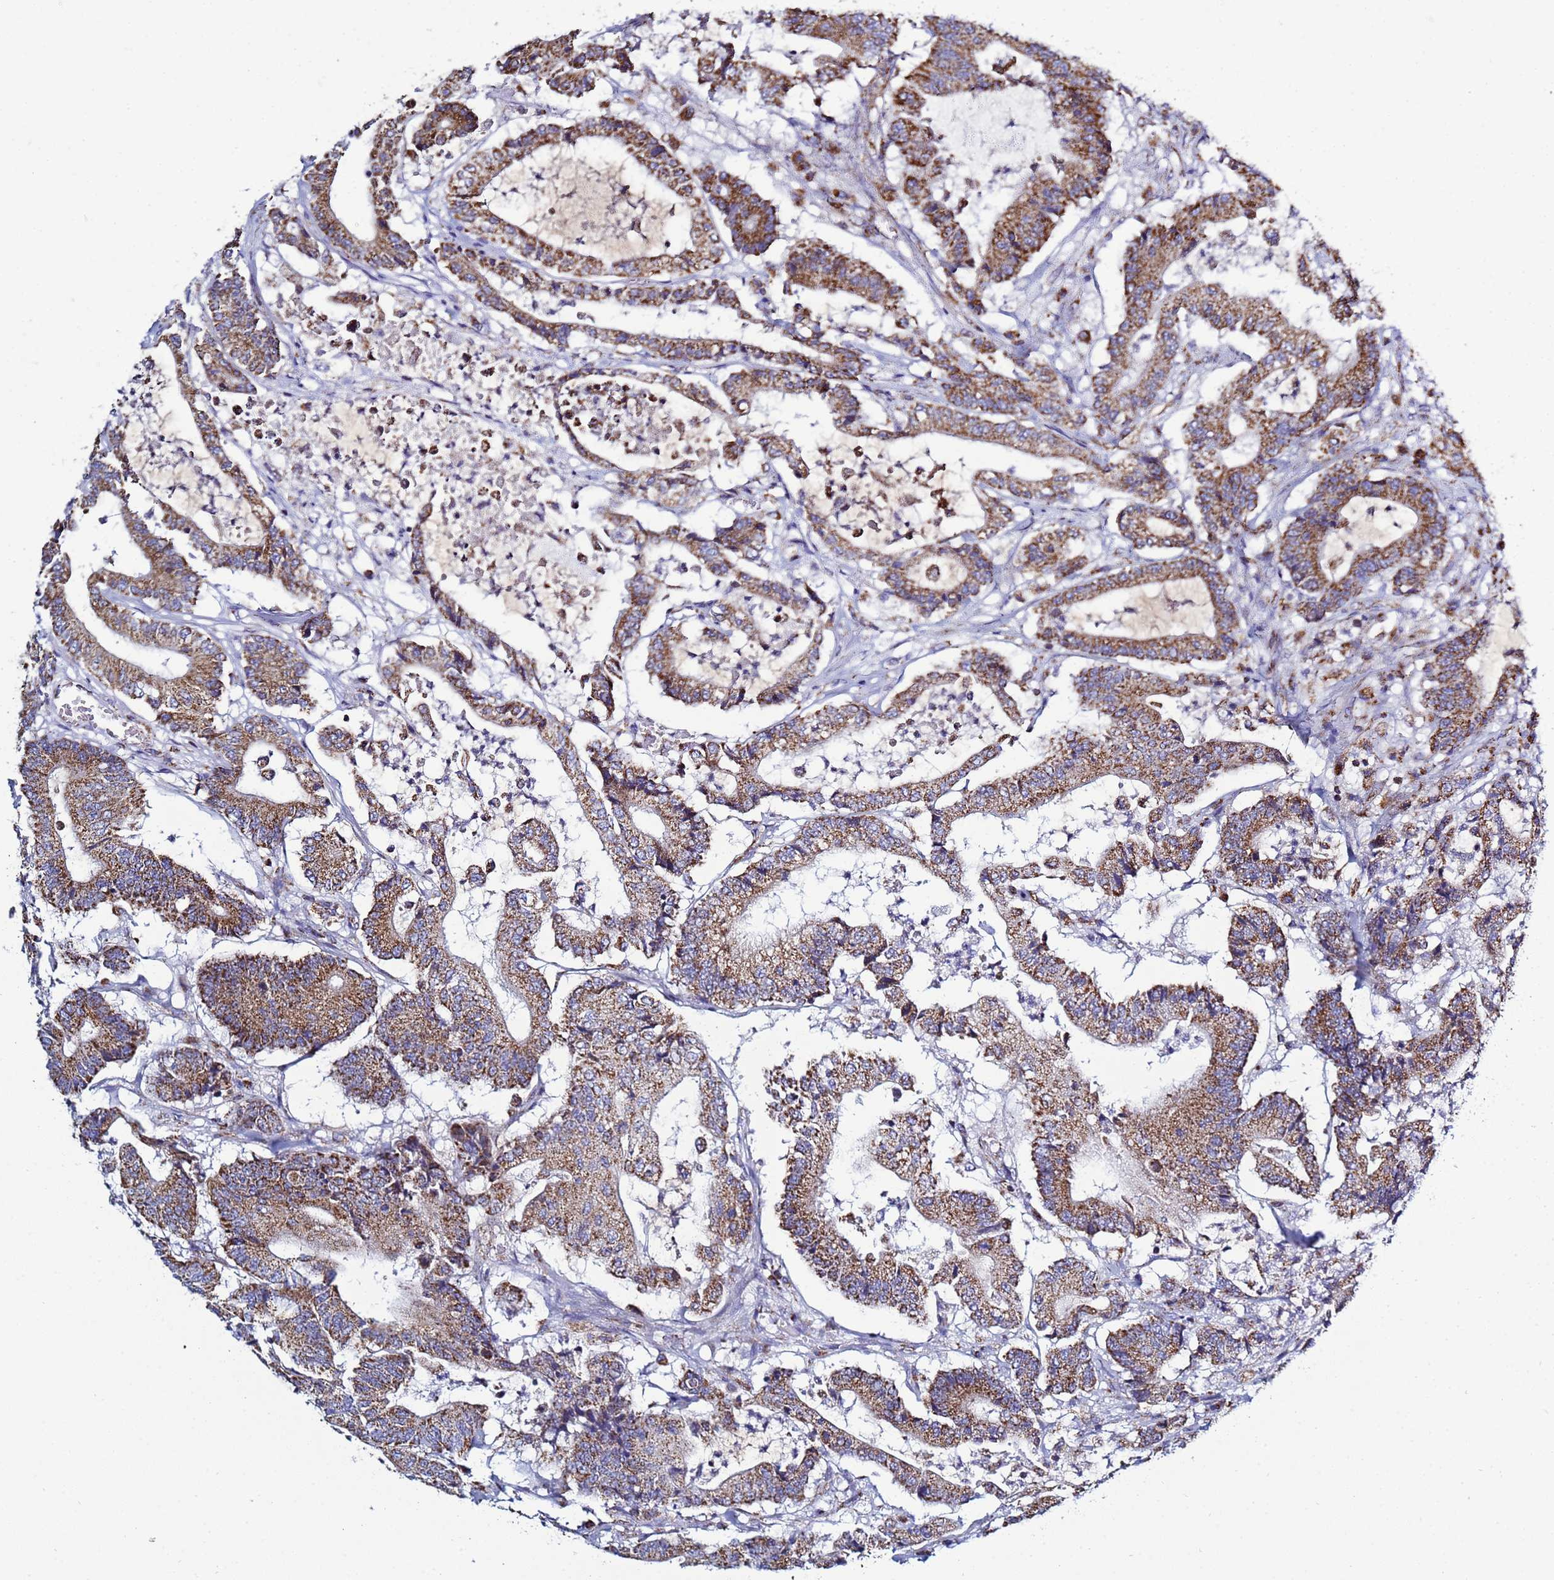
{"staining": {"intensity": "strong", "quantity": ">75%", "location": "cytoplasmic/membranous"}, "tissue": "colorectal cancer", "cell_type": "Tumor cells", "image_type": "cancer", "snomed": [{"axis": "morphology", "description": "Adenocarcinoma, NOS"}, {"axis": "topography", "description": "Colon"}], "caption": "Strong cytoplasmic/membranous positivity is present in about >75% of tumor cells in adenocarcinoma (colorectal).", "gene": "COQ4", "patient": {"sex": "female", "age": 84}}